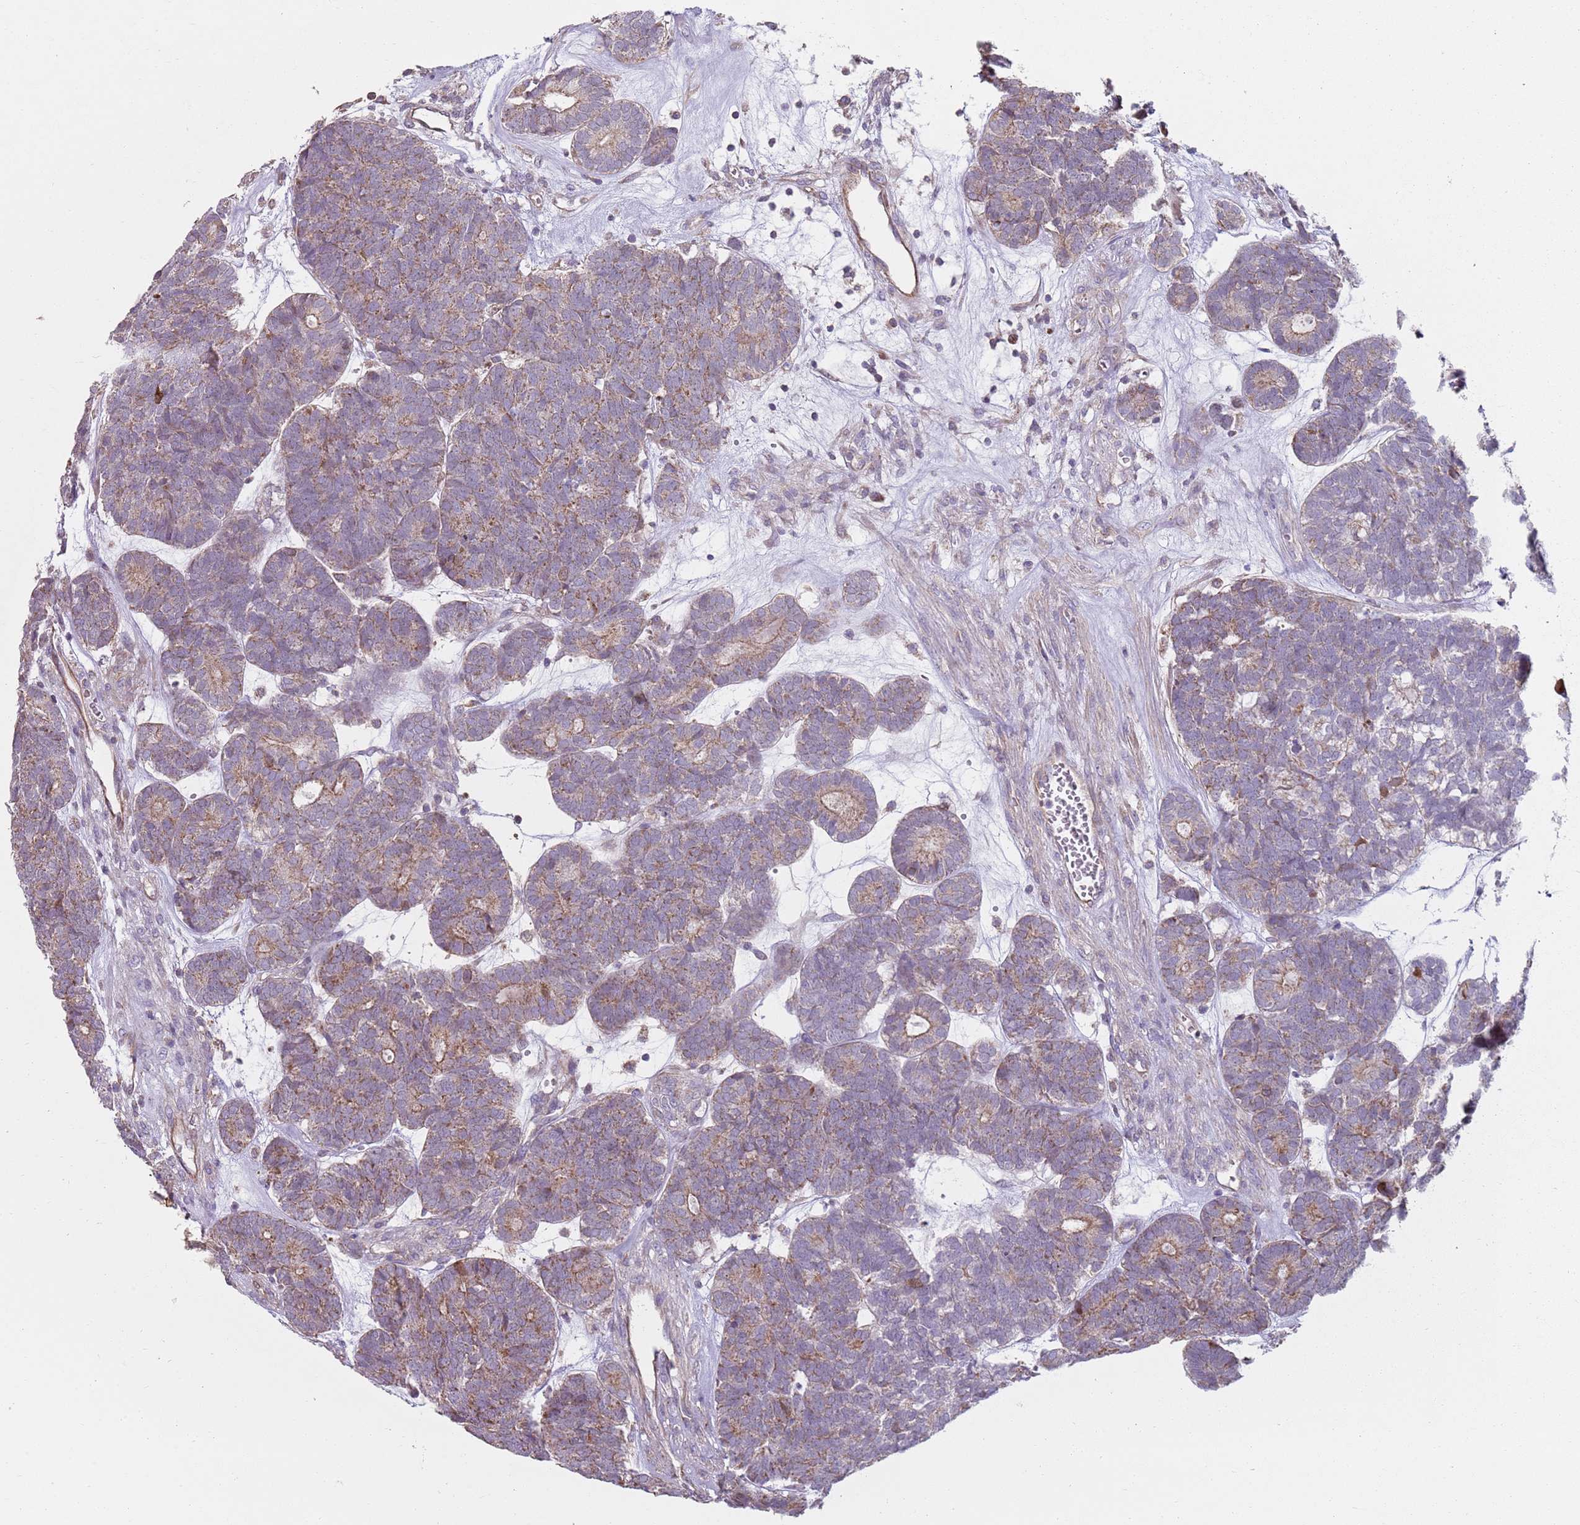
{"staining": {"intensity": "moderate", "quantity": "25%-75%", "location": "cytoplasmic/membranous"}, "tissue": "head and neck cancer", "cell_type": "Tumor cells", "image_type": "cancer", "snomed": [{"axis": "morphology", "description": "Adenocarcinoma, NOS"}, {"axis": "topography", "description": "Head-Neck"}], "caption": "IHC of human head and neck cancer exhibits medium levels of moderate cytoplasmic/membranous staining in about 25%-75% of tumor cells.", "gene": "GAS8", "patient": {"sex": "female", "age": 81}}